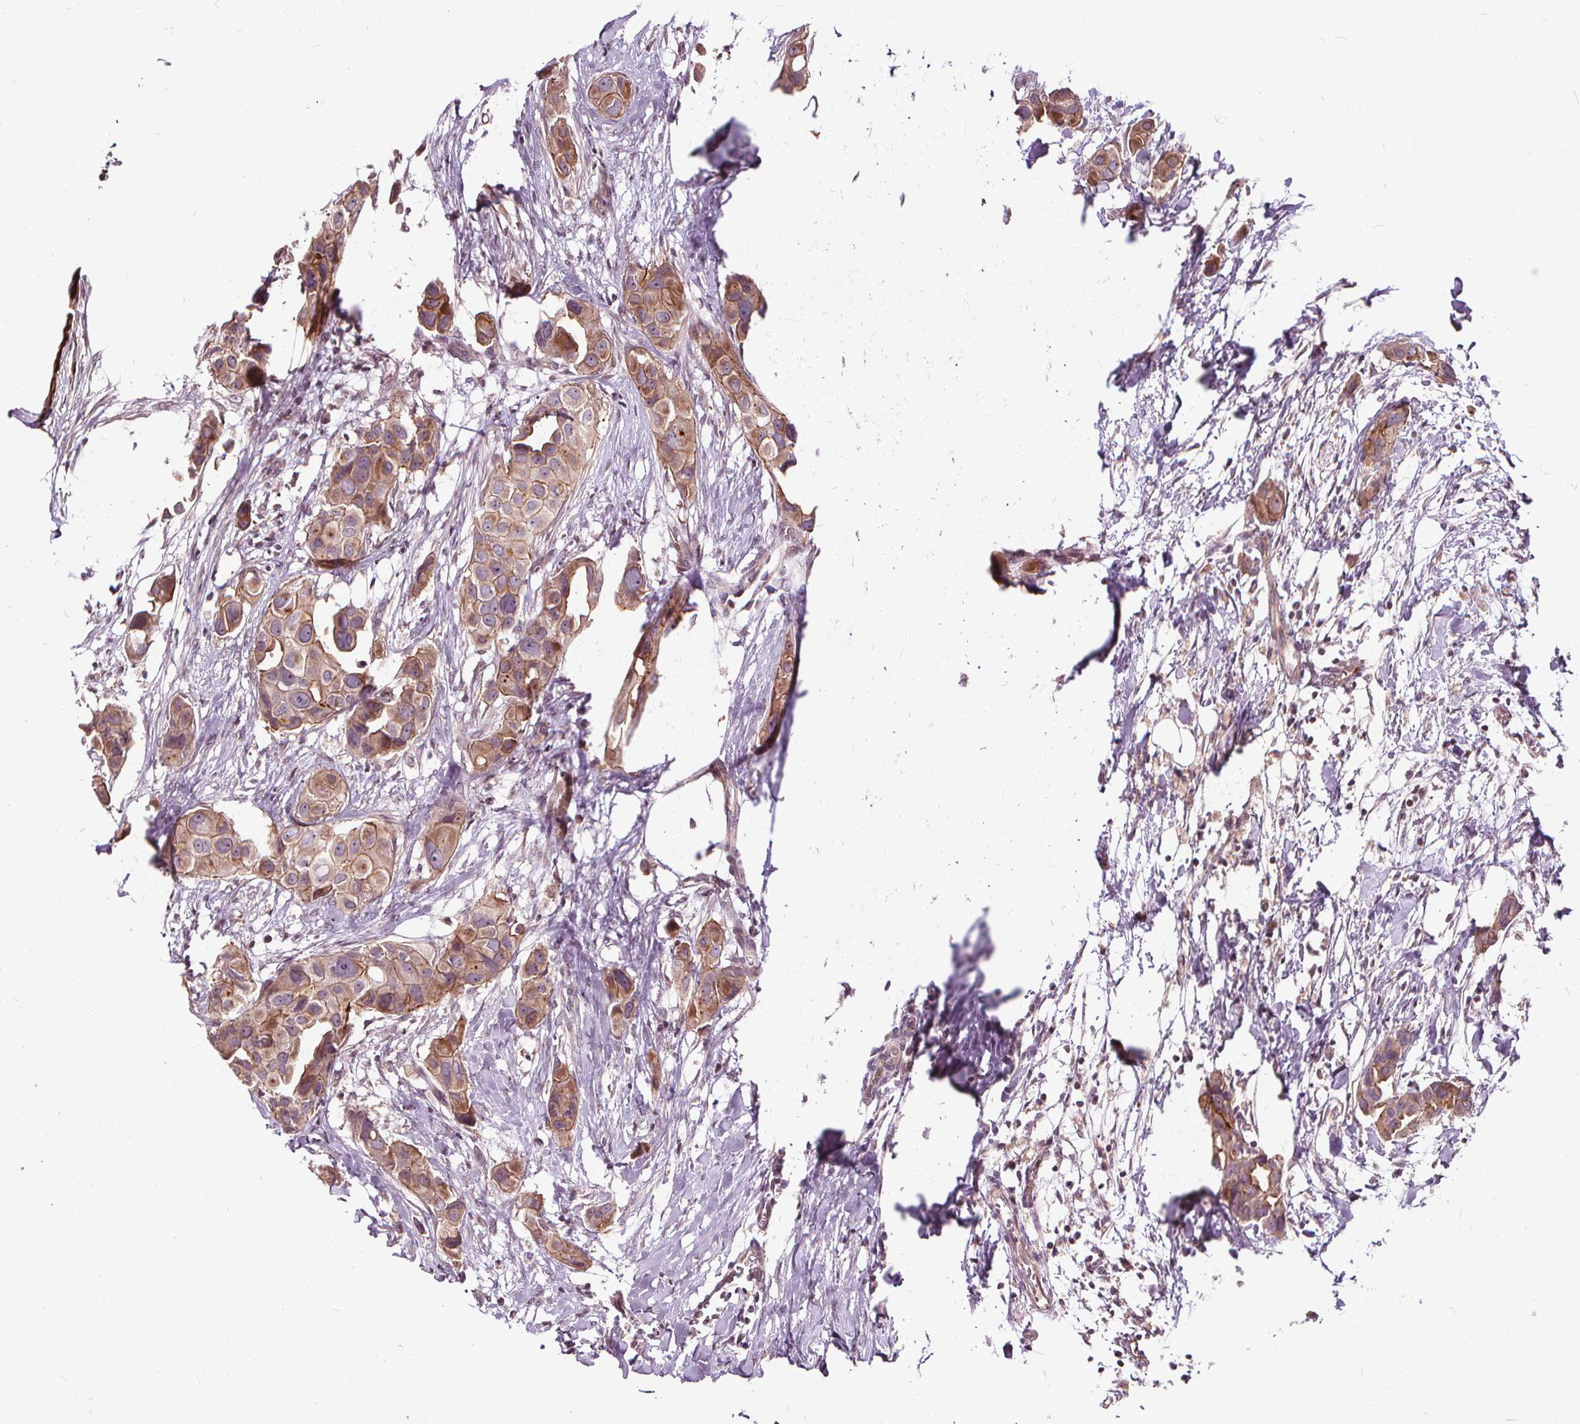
{"staining": {"intensity": "moderate", "quantity": ">75%", "location": "cytoplasmic/membranous"}, "tissue": "breast cancer", "cell_type": "Tumor cells", "image_type": "cancer", "snomed": [{"axis": "morphology", "description": "Duct carcinoma"}, {"axis": "topography", "description": "Breast"}], "caption": "Immunohistochemical staining of breast cancer displays medium levels of moderate cytoplasmic/membranous protein staining in approximately >75% of tumor cells. The protein is shown in brown color, while the nuclei are stained blue.", "gene": "INPP5E", "patient": {"sex": "female", "age": 38}}